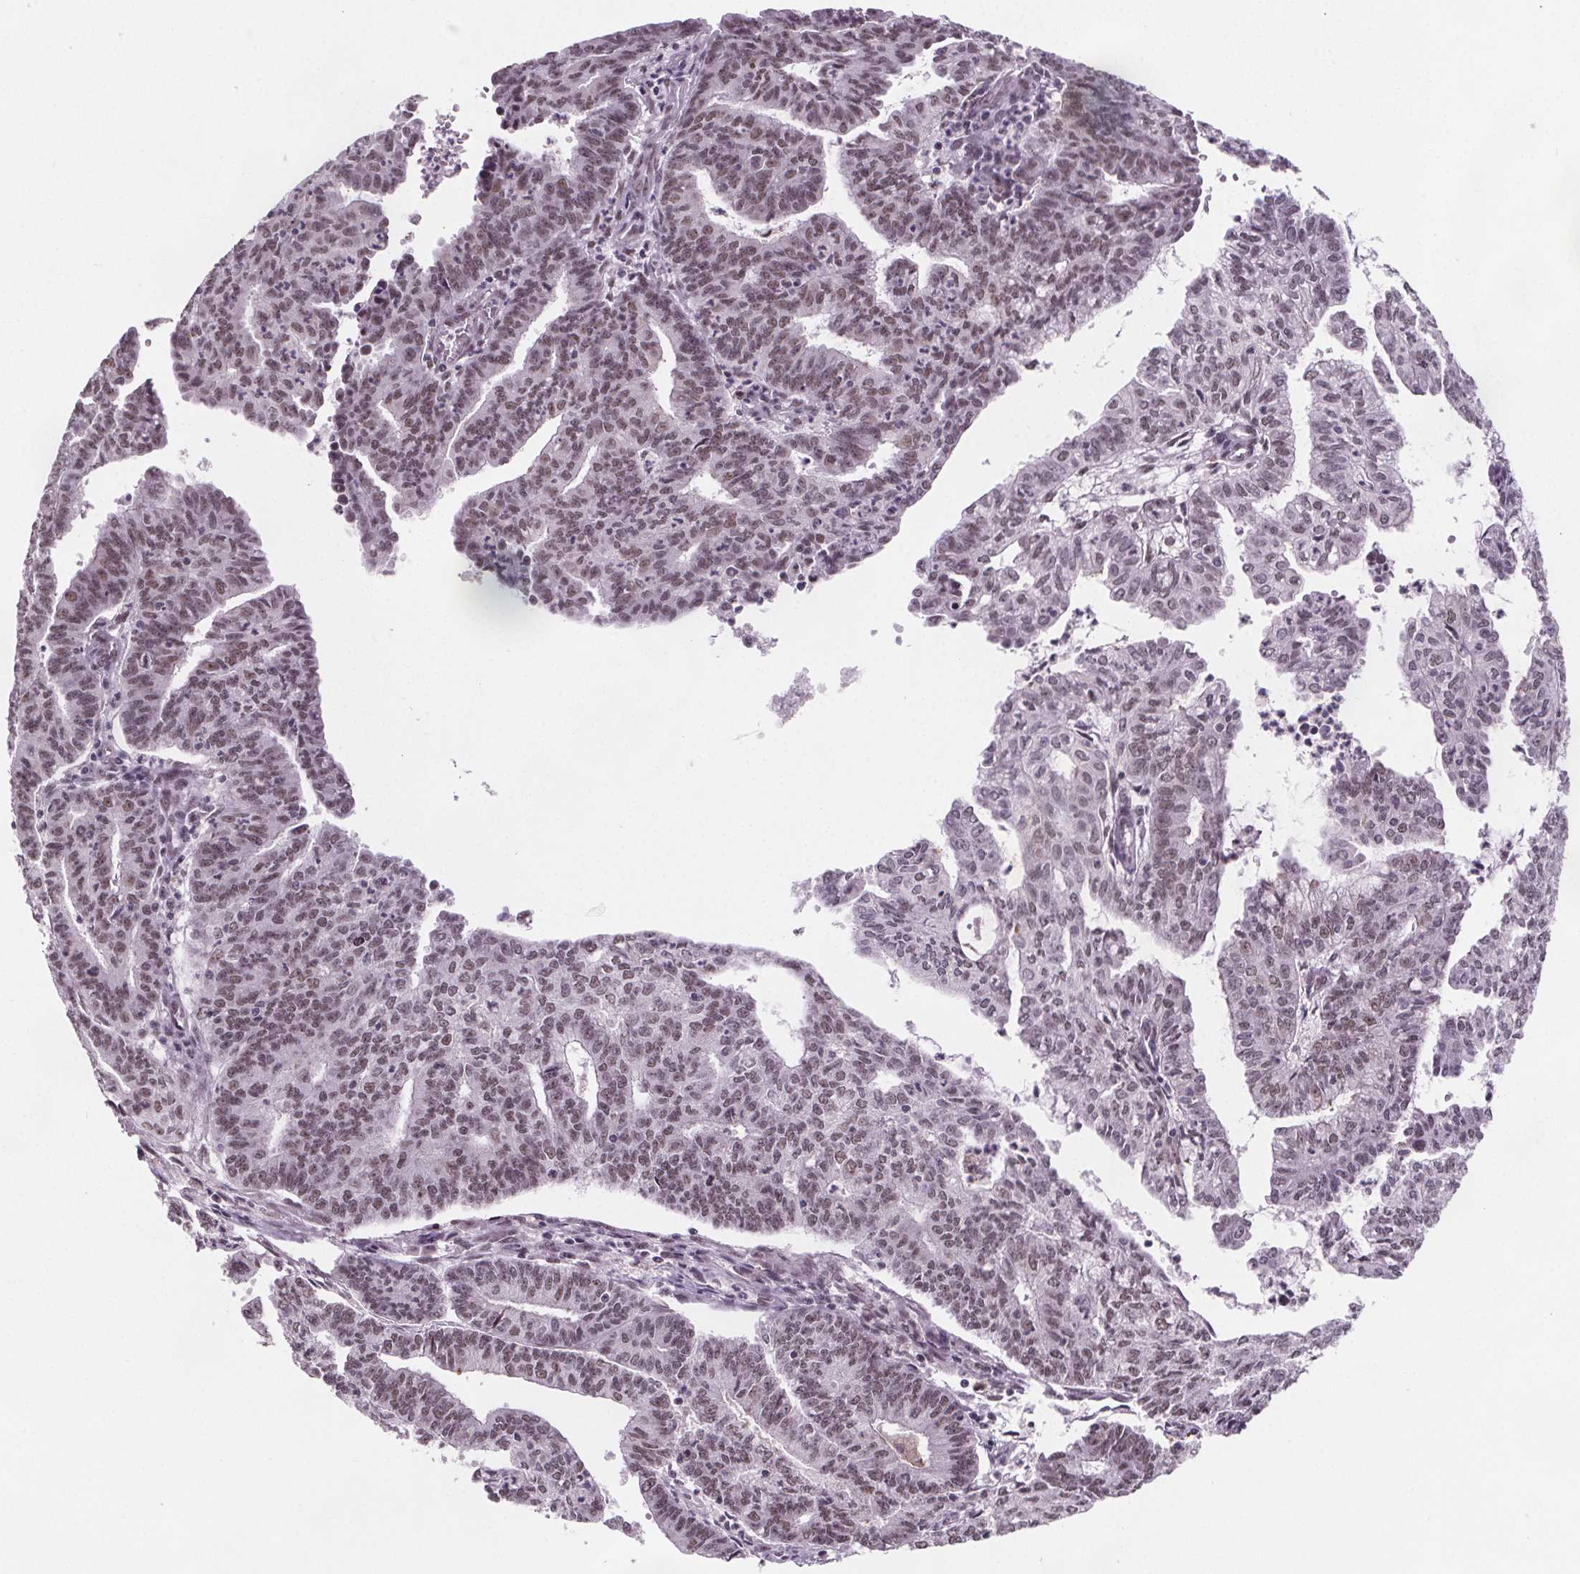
{"staining": {"intensity": "moderate", "quantity": "25%-75%", "location": "nuclear"}, "tissue": "endometrial cancer", "cell_type": "Tumor cells", "image_type": "cancer", "snomed": [{"axis": "morphology", "description": "Adenocarcinoma, NOS"}, {"axis": "topography", "description": "Endometrium"}], "caption": "Protein expression analysis of adenocarcinoma (endometrial) demonstrates moderate nuclear expression in approximately 25%-75% of tumor cells.", "gene": "ZNF572", "patient": {"sex": "female", "age": 61}}